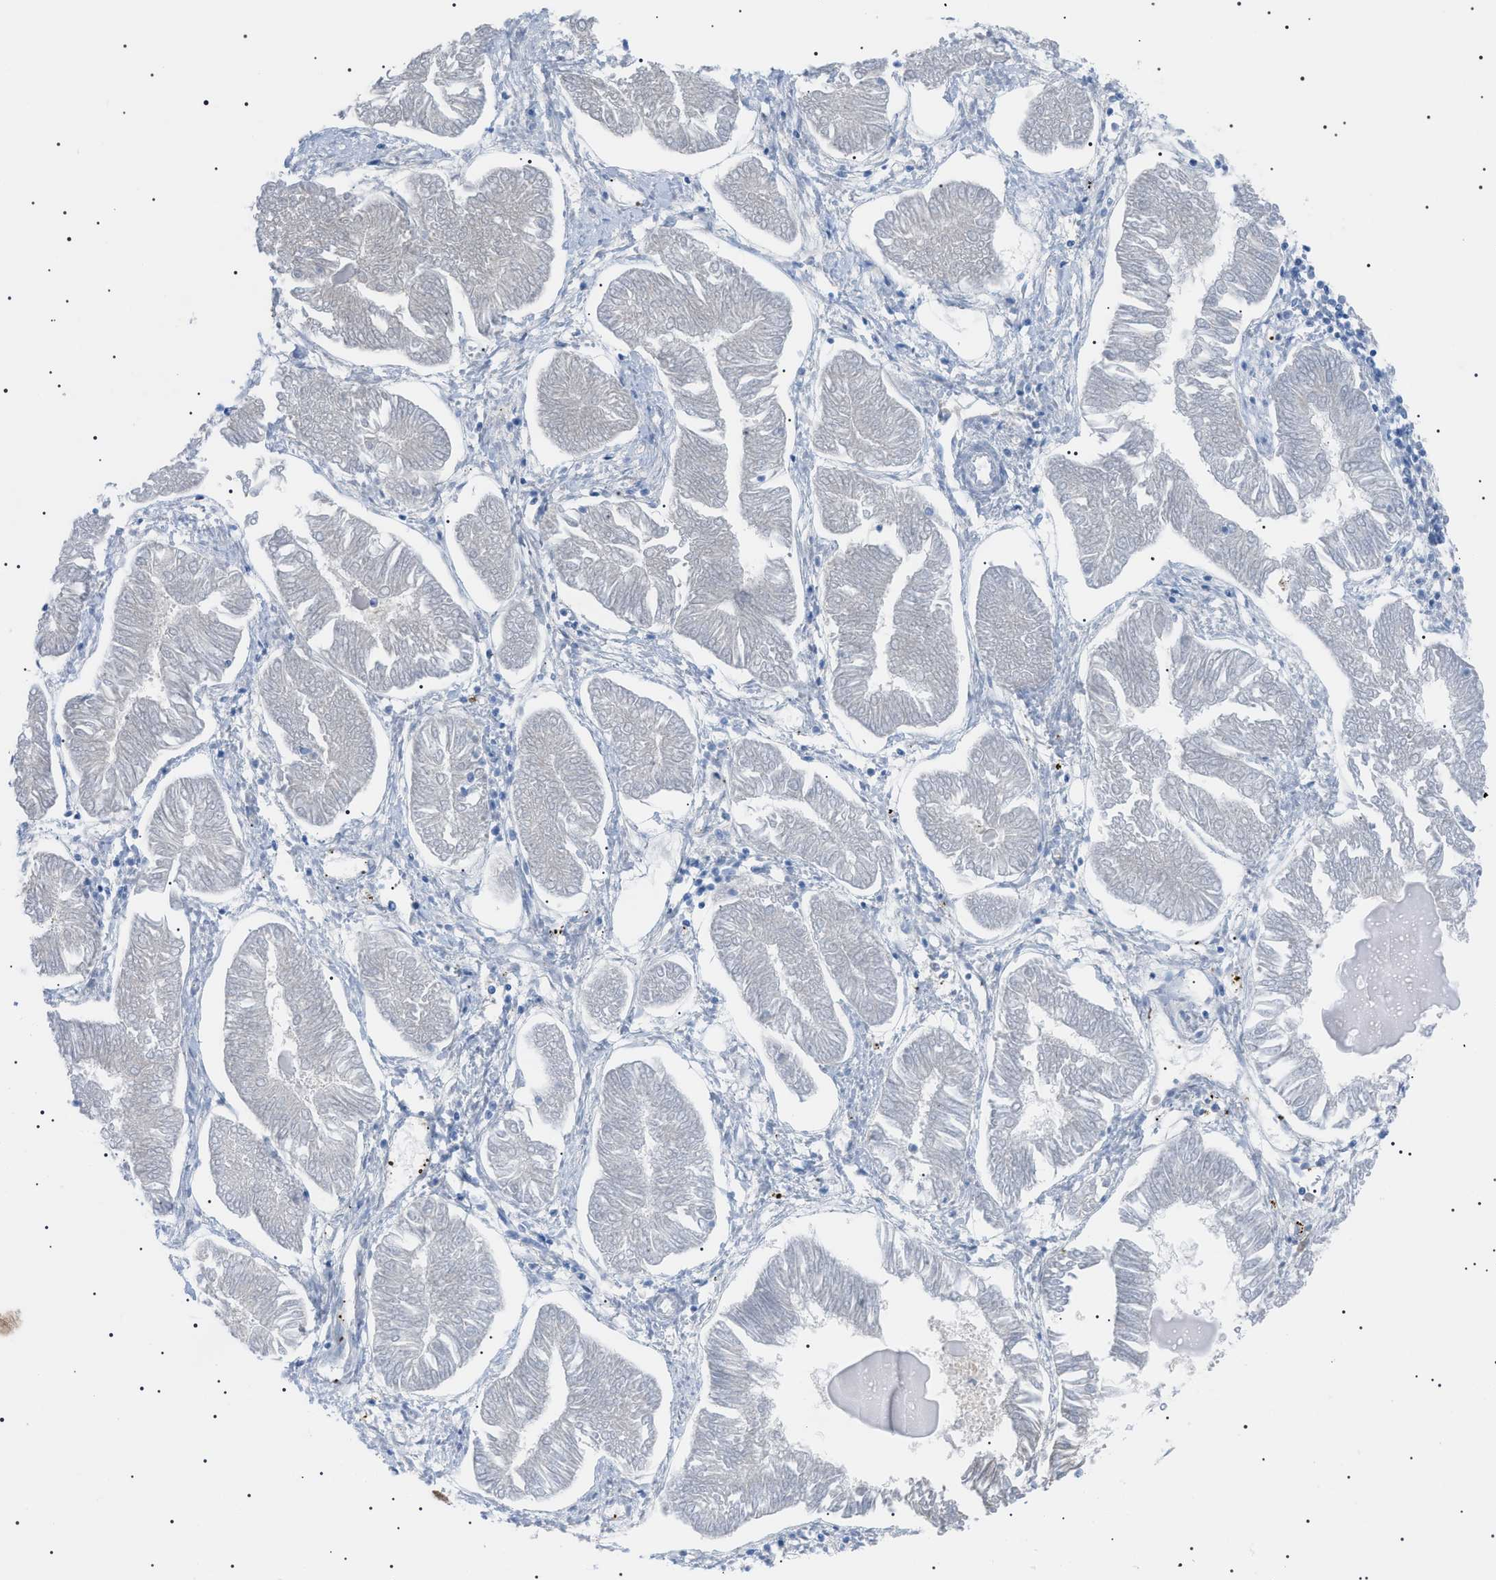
{"staining": {"intensity": "negative", "quantity": "none", "location": "none"}, "tissue": "endometrial cancer", "cell_type": "Tumor cells", "image_type": "cancer", "snomed": [{"axis": "morphology", "description": "Adenocarcinoma, NOS"}, {"axis": "topography", "description": "Endometrium"}], "caption": "A high-resolution micrograph shows IHC staining of endometrial cancer (adenocarcinoma), which displays no significant expression in tumor cells.", "gene": "LPA", "patient": {"sex": "female", "age": 53}}